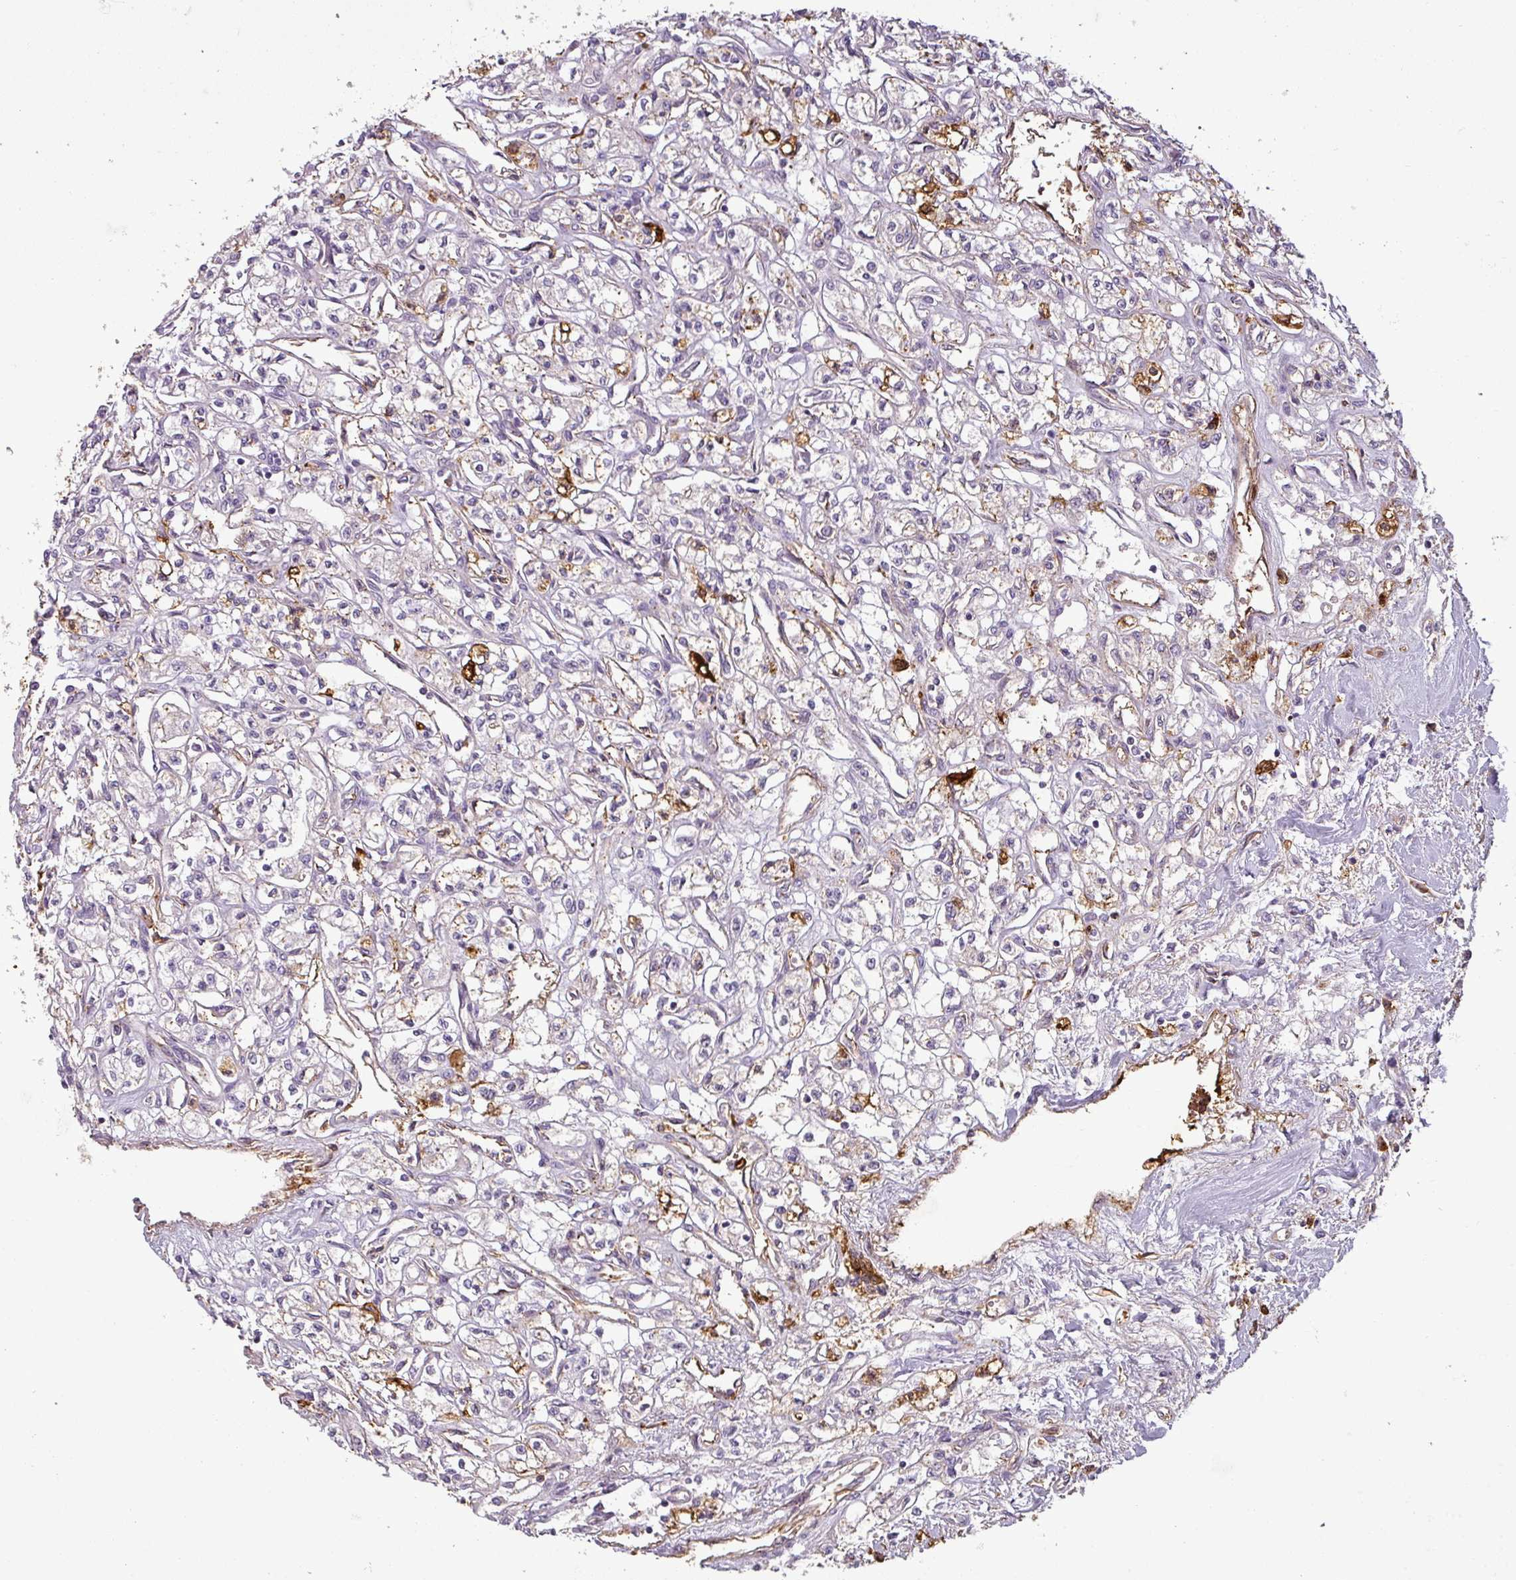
{"staining": {"intensity": "negative", "quantity": "none", "location": "none"}, "tissue": "renal cancer", "cell_type": "Tumor cells", "image_type": "cancer", "snomed": [{"axis": "morphology", "description": "Adenocarcinoma, NOS"}, {"axis": "topography", "description": "Kidney"}], "caption": "This is an immunohistochemistry (IHC) micrograph of human renal cancer. There is no expression in tumor cells.", "gene": "APOC1", "patient": {"sex": "male", "age": 56}}